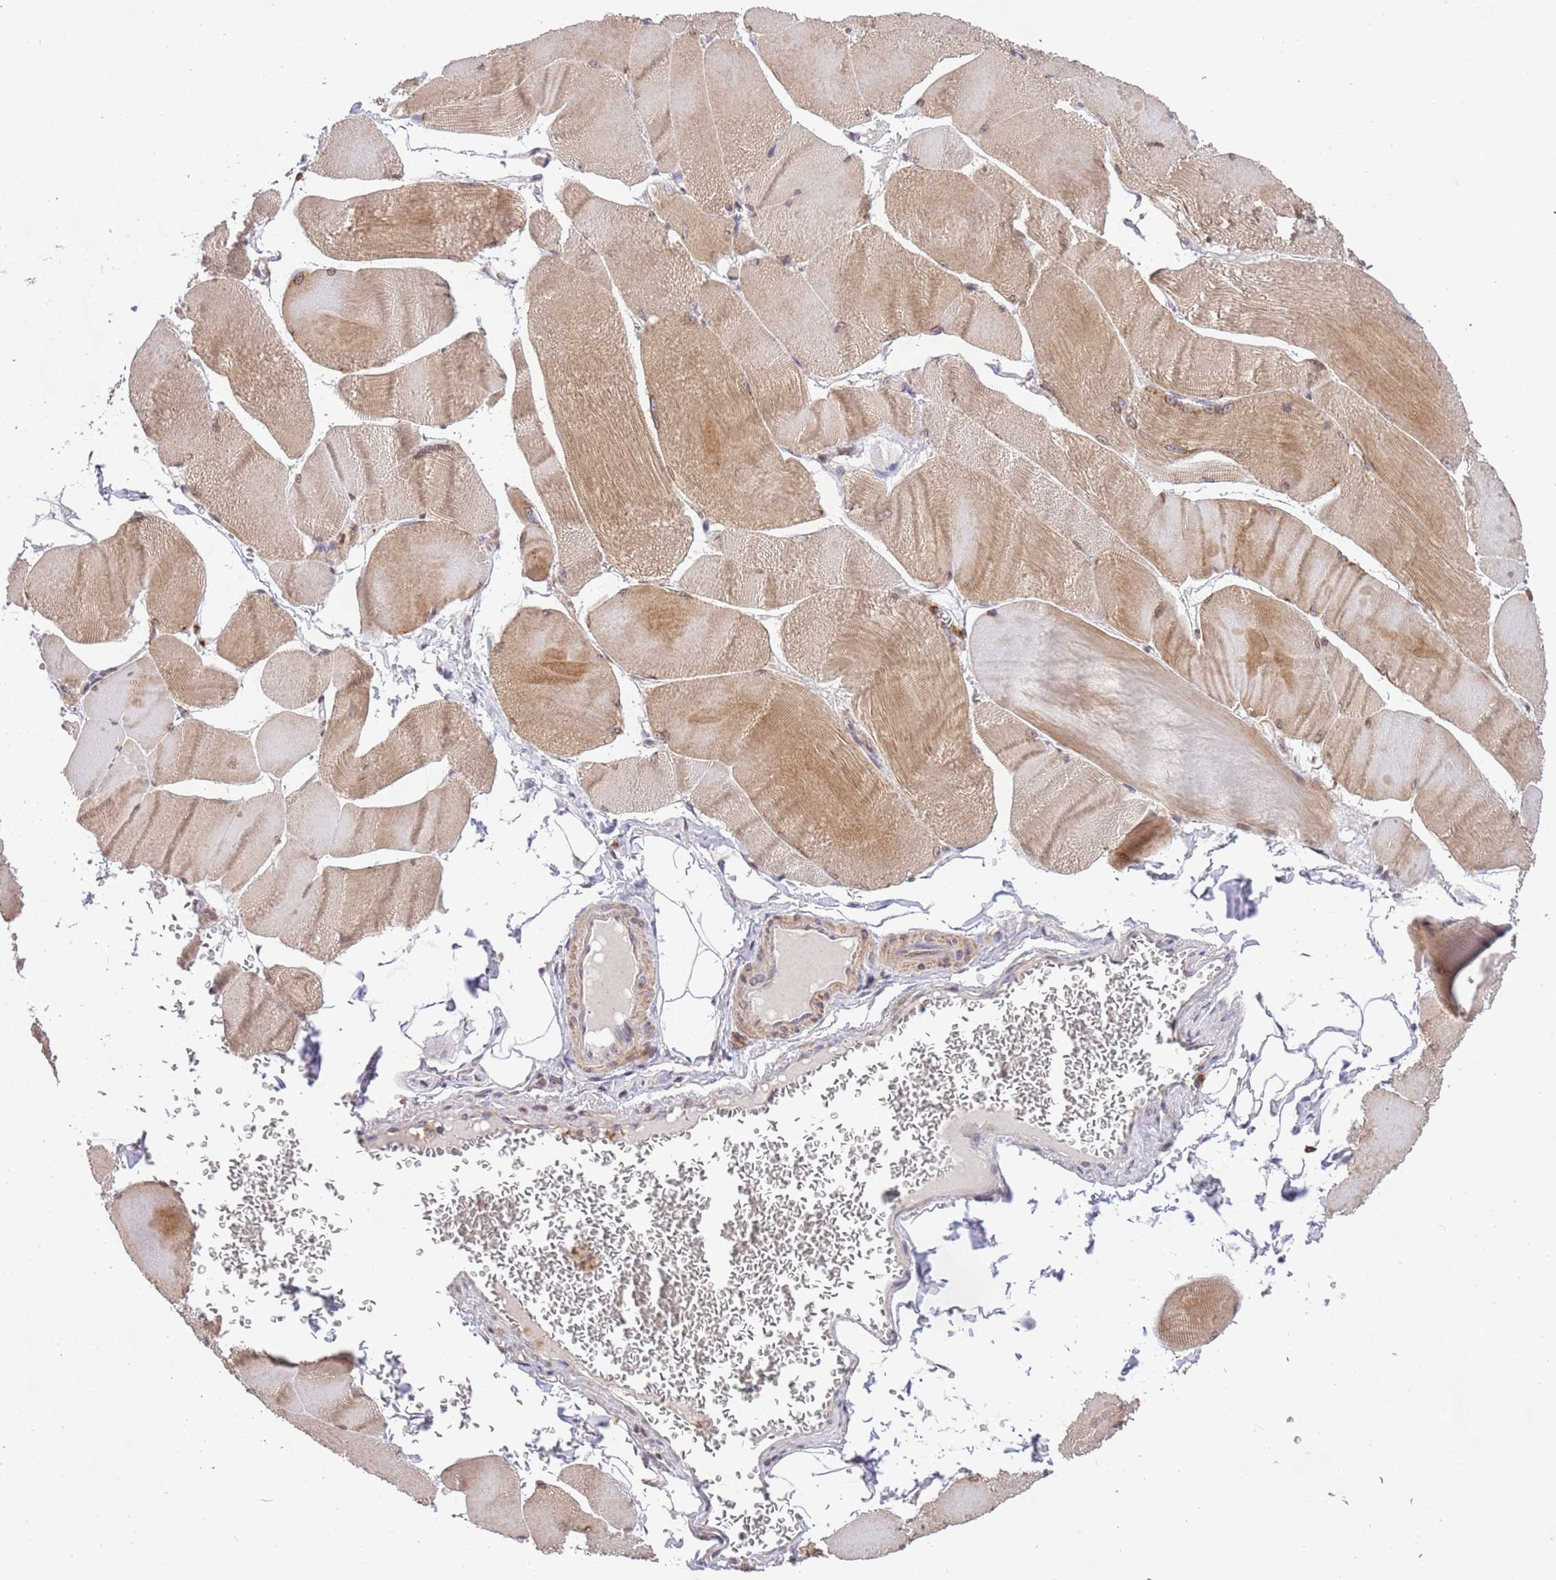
{"staining": {"intensity": "moderate", "quantity": ">75%", "location": "cytoplasmic/membranous,nuclear"}, "tissue": "skeletal muscle", "cell_type": "Myocytes", "image_type": "normal", "snomed": [{"axis": "morphology", "description": "Normal tissue, NOS"}, {"axis": "morphology", "description": "Basal cell carcinoma"}, {"axis": "topography", "description": "Skeletal muscle"}], "caption": "High-power microscopy captured an IHC photomicrograph of normal skeletal muscle, revealing moderate cytoplasmic/membranous,nuclear positivity in about >75% of myocytes. The staining is performed using DAB (3,3'-diaminobenzidine) brown chromogen to label protein expression. The nuclei are counter-stained blue using hematoxylin.", "gene": "SLC16A4", "patient": {"sex": "female", "age": 64}}